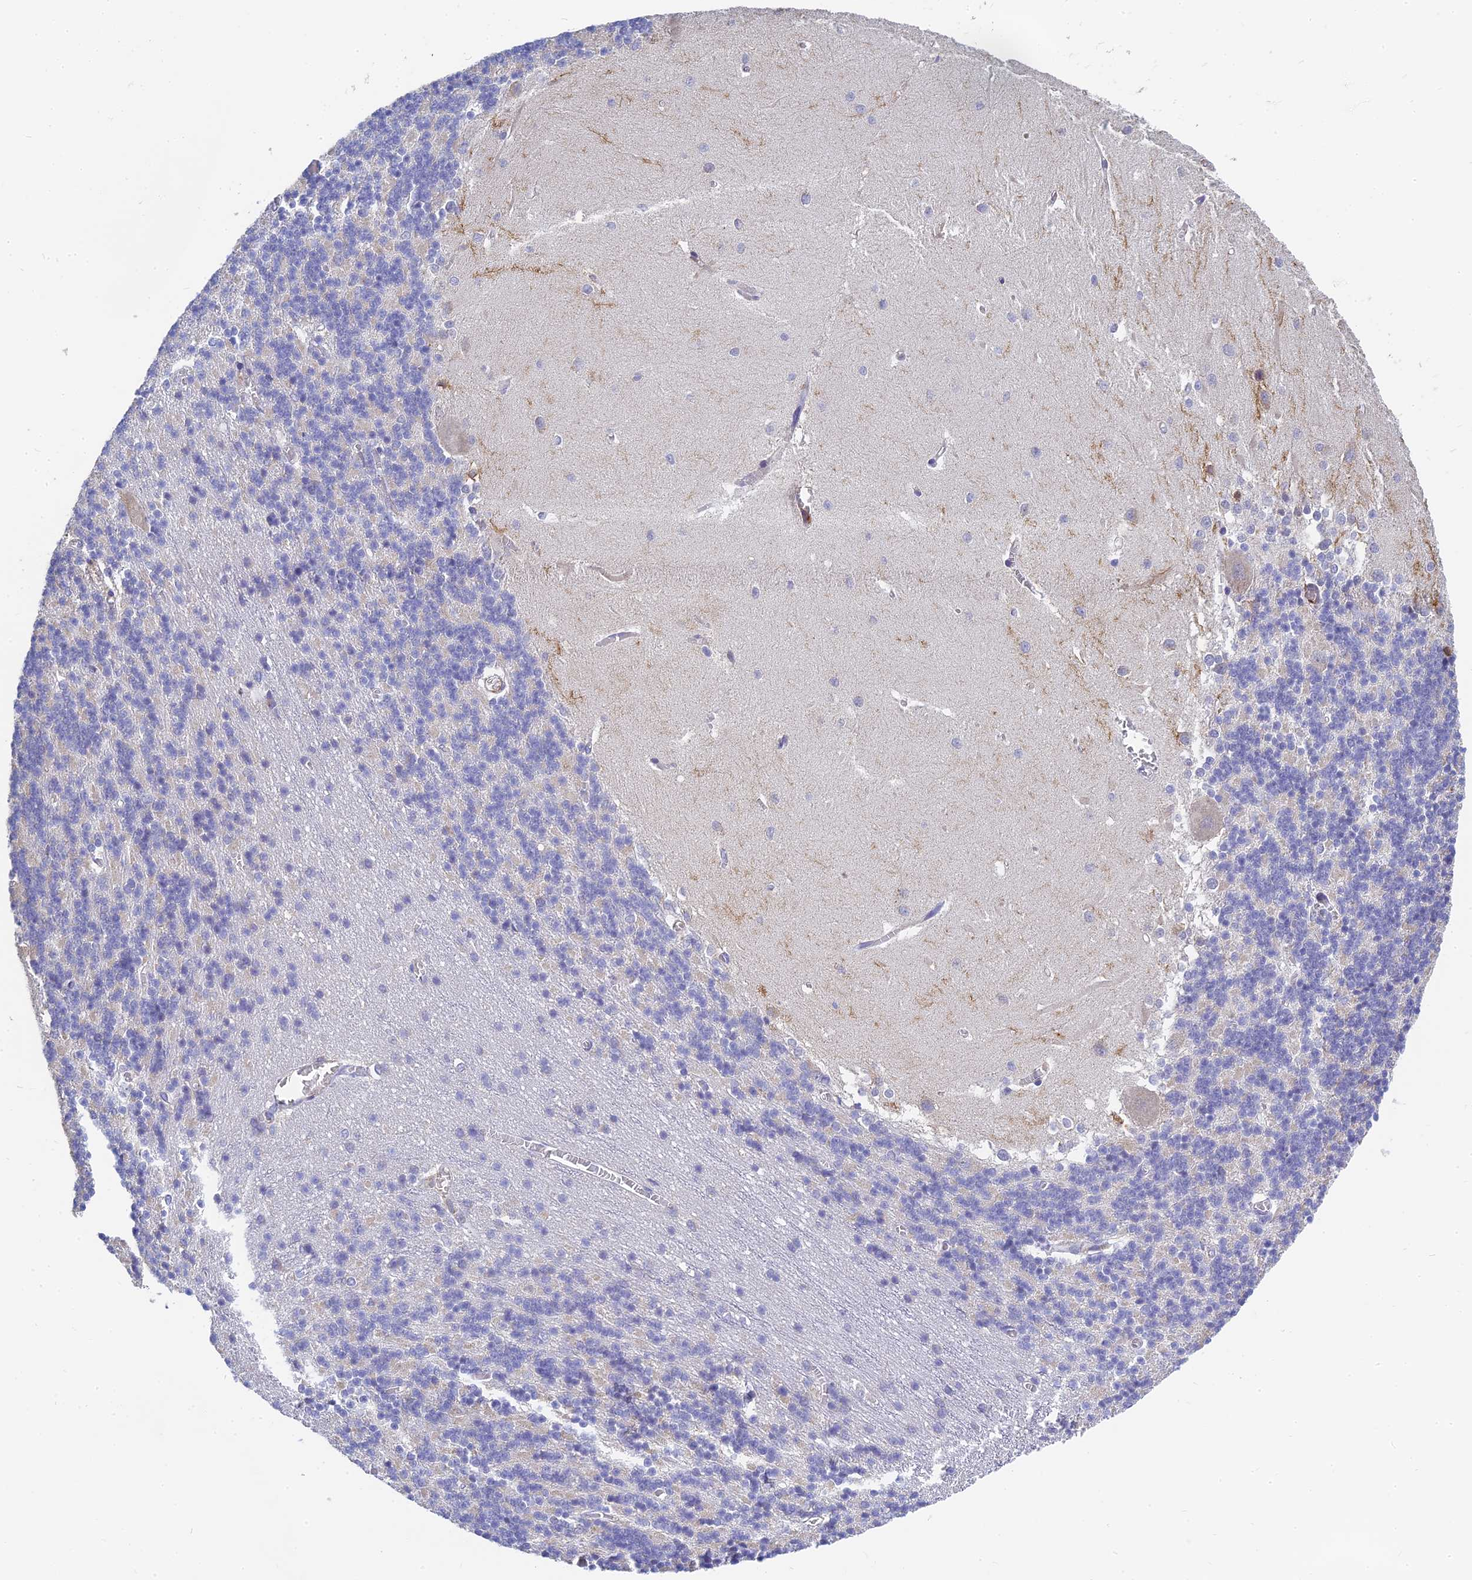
{"staining": {"intensity": "negative", "quantity": "none", "location": "none"}, "tissue": "cerebellum", "cell_type": "Cells in granular layer", "image_type": "normal", "snomed": [{"axis": "morphology", "description": "Normal tissue, NOS"}, {"axis": "topography", "description": "Cerebellum"}], "caption": "Cells in granular layer are negative for brown protein staining in benign cerebellum. (Brightfield microscopy of DAB immunohistochemistry at high magnification).", "gene": "MRPL15", "patient": {"sex": "male", "age": 37}}